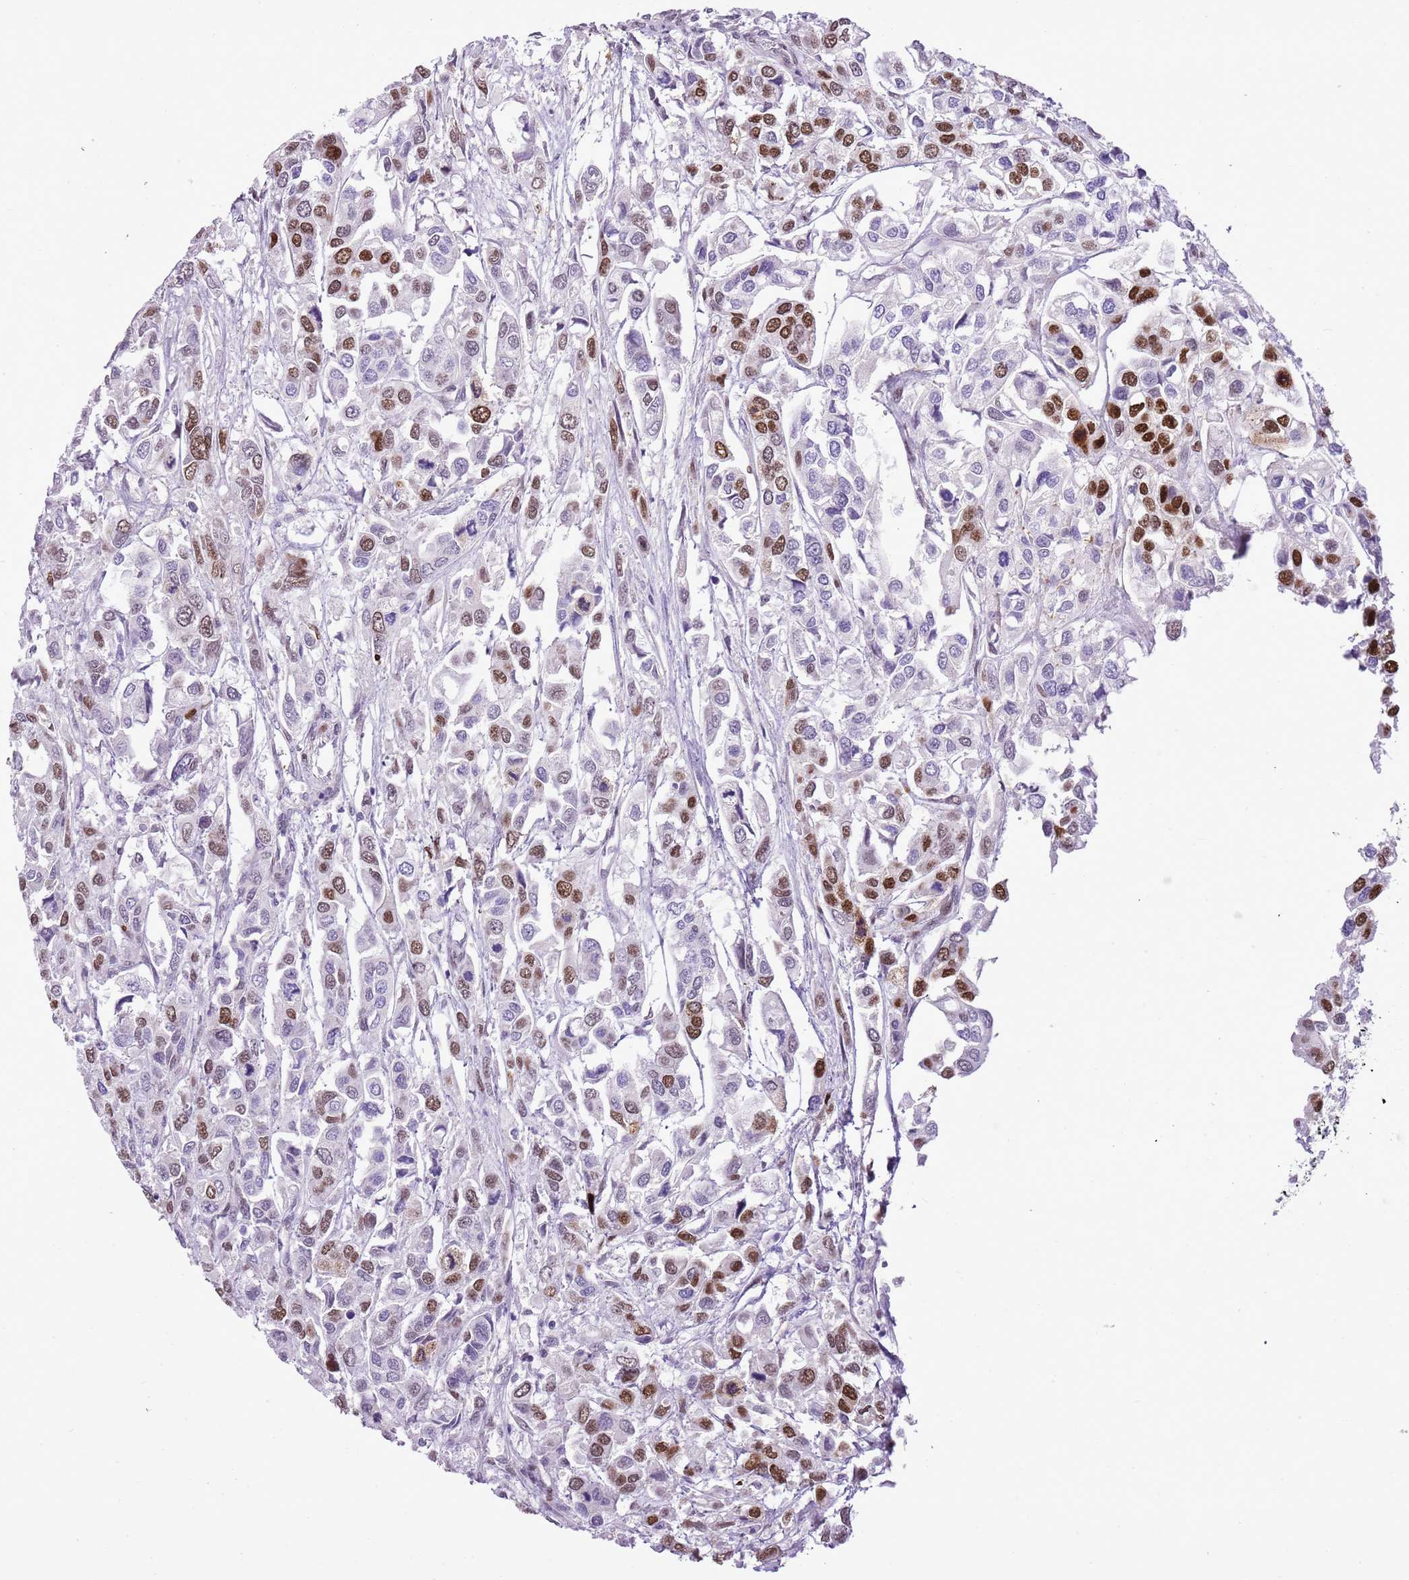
{"staining": {"intensity": "strong", "quantity": "25%-75%", "location": "nuclear"}, "tissue": "urothelial cancer", "cell_type": "Tumor cells", "image_type": "cancer", "snomed": [{"axis": "morphology", "description": "Urothelial carcinoma, High grade"}, {"axis": "topography", "description": "Urinary bladder"}], "caption": "A micrograph of human urothelial cancer stained for a protein exhibits strong nuclear brown staining in tumor cells.", "gene": "NACC2", "patient": {"sex": "male", "age": 67}}